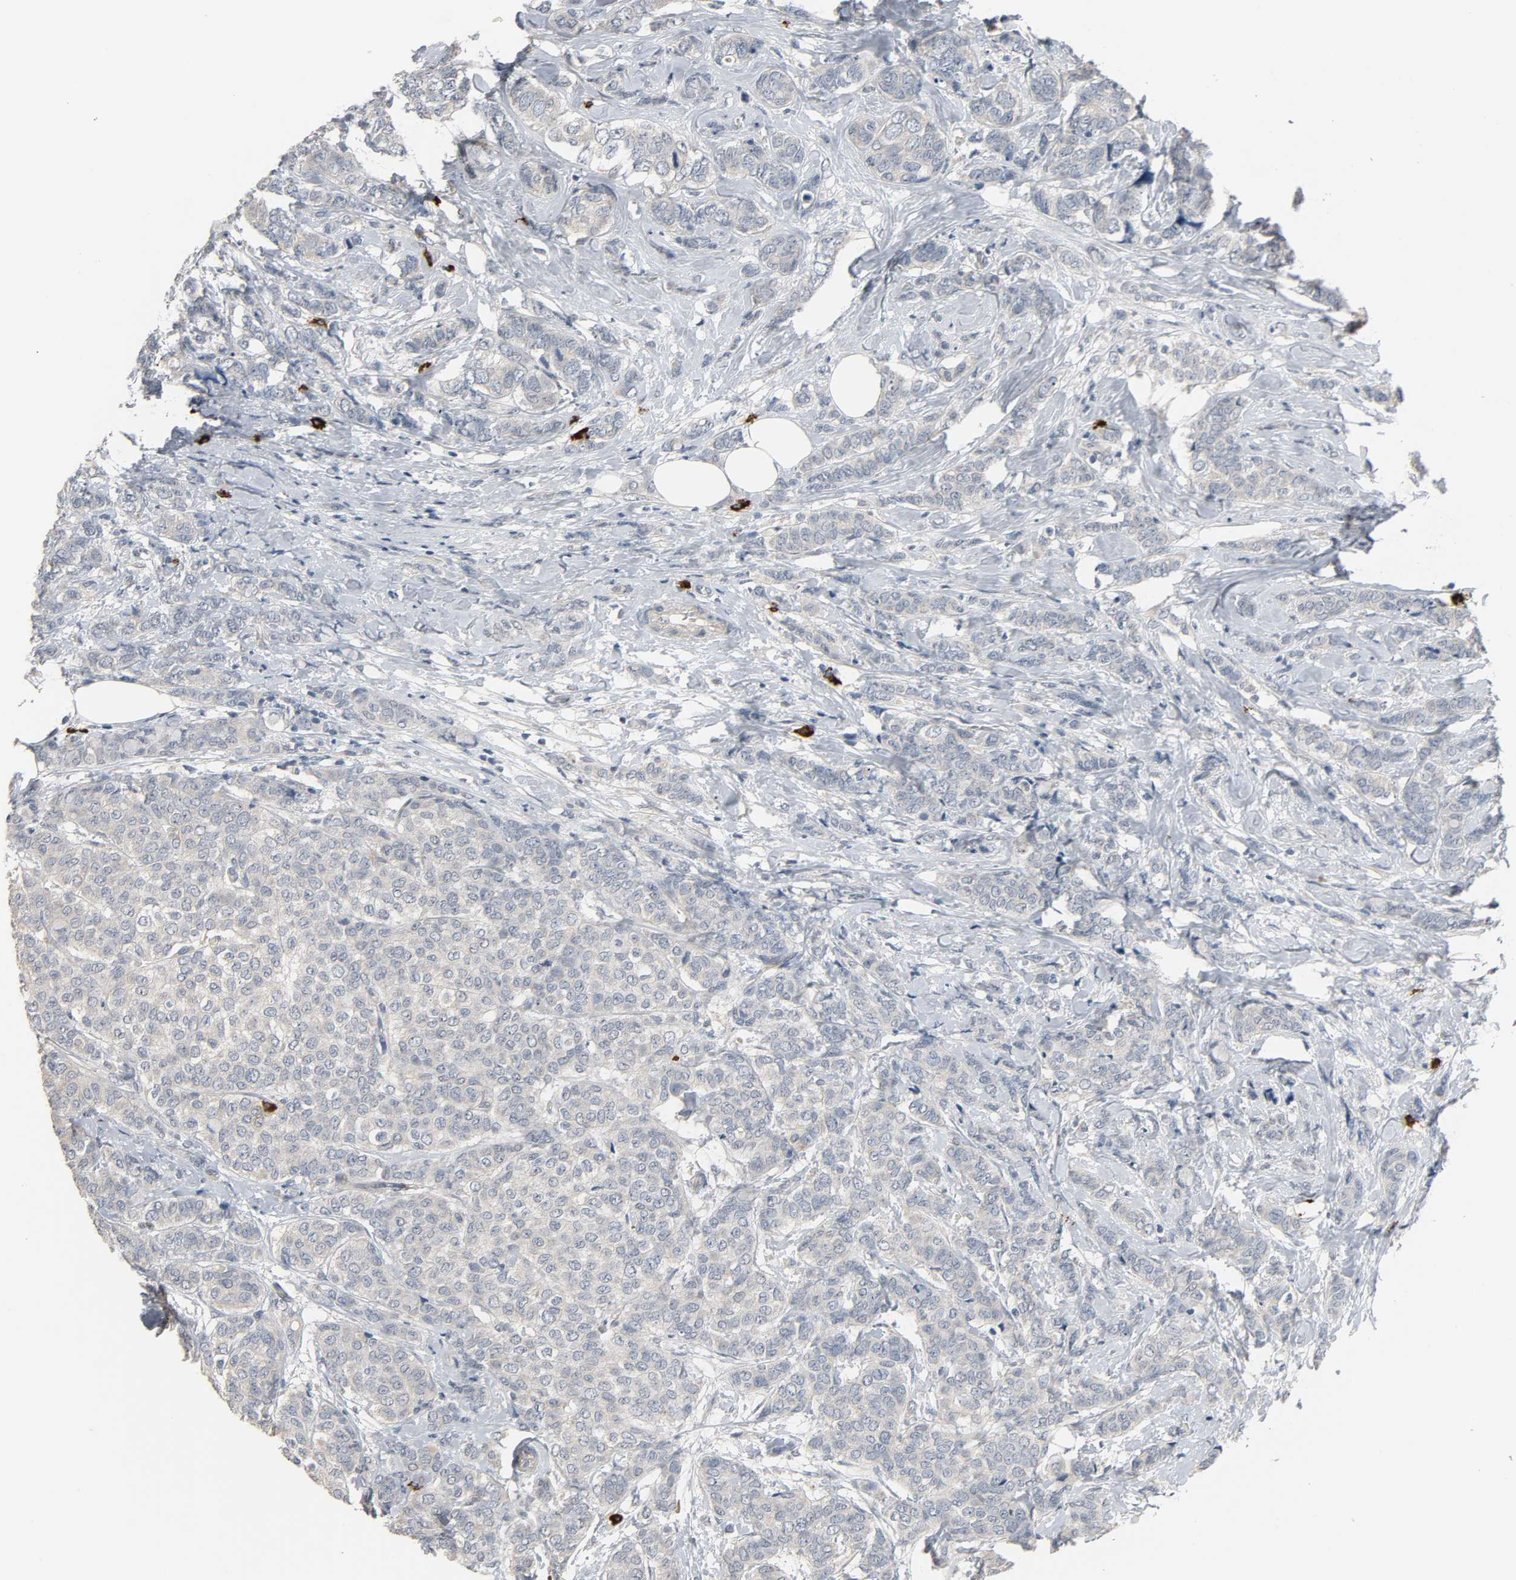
{"staining": {"intensity": "negative", "quantity": "none", "location": "none"}, "tissue": "breast cancer", "cell_type": "Tumor cells", "image_type": "cancer", "snomed": [{"axis": "morphology", "description": "Lobular carcinoma"}, {"axis": "topography", "description": "Breast"}], "caption": "High power microscopy image of an immunohistochemistry (IHC) micrograph of breast lobular carcinoma, revealing no significant expression in tumor cells.", "gene": "LIMCH1", "patient": {"sex": "female", "age": 60}}